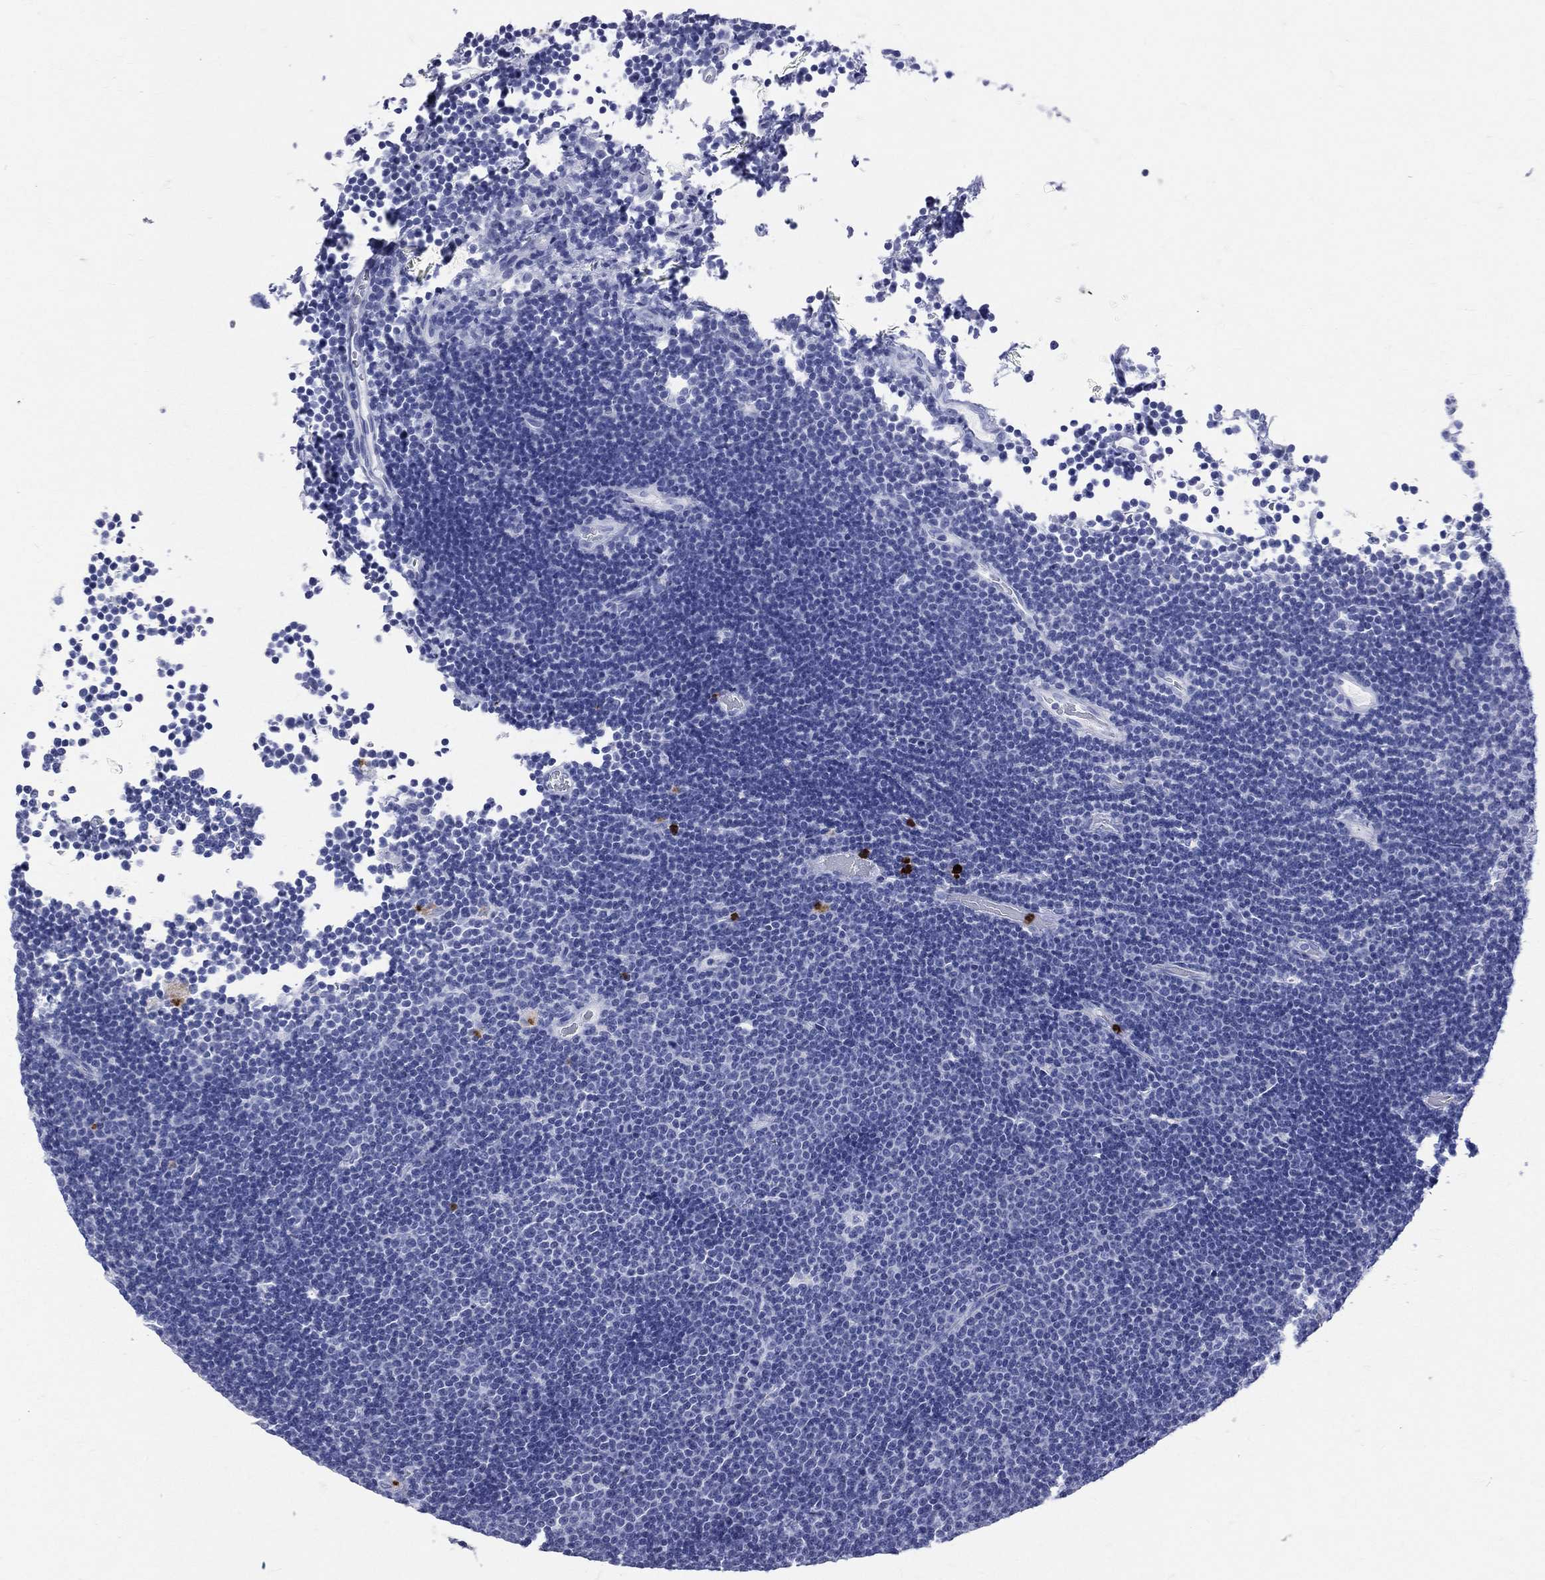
{"staining": {"intensity": "negative", "quantity": "none", "location": "none"}, "tissue": "lymphoma", "cell_type": "Tumor cells", "image_type": "cancer", "snomed": [{"axis": "morphology", "description": "Malignant lymphoma, non-Hodgkin's type, Low grade"}, {"axis": "topography", "description": "Brain"}], "caption": "This is an immunohistochemistry (IHC) histopathology image of human low-grade malignant lymphoma, non-Hodgkin's type. There is no staining in tumor cells.", "gene": "PGLYRP1", "patient": {"sex": "female", "age": 66}}